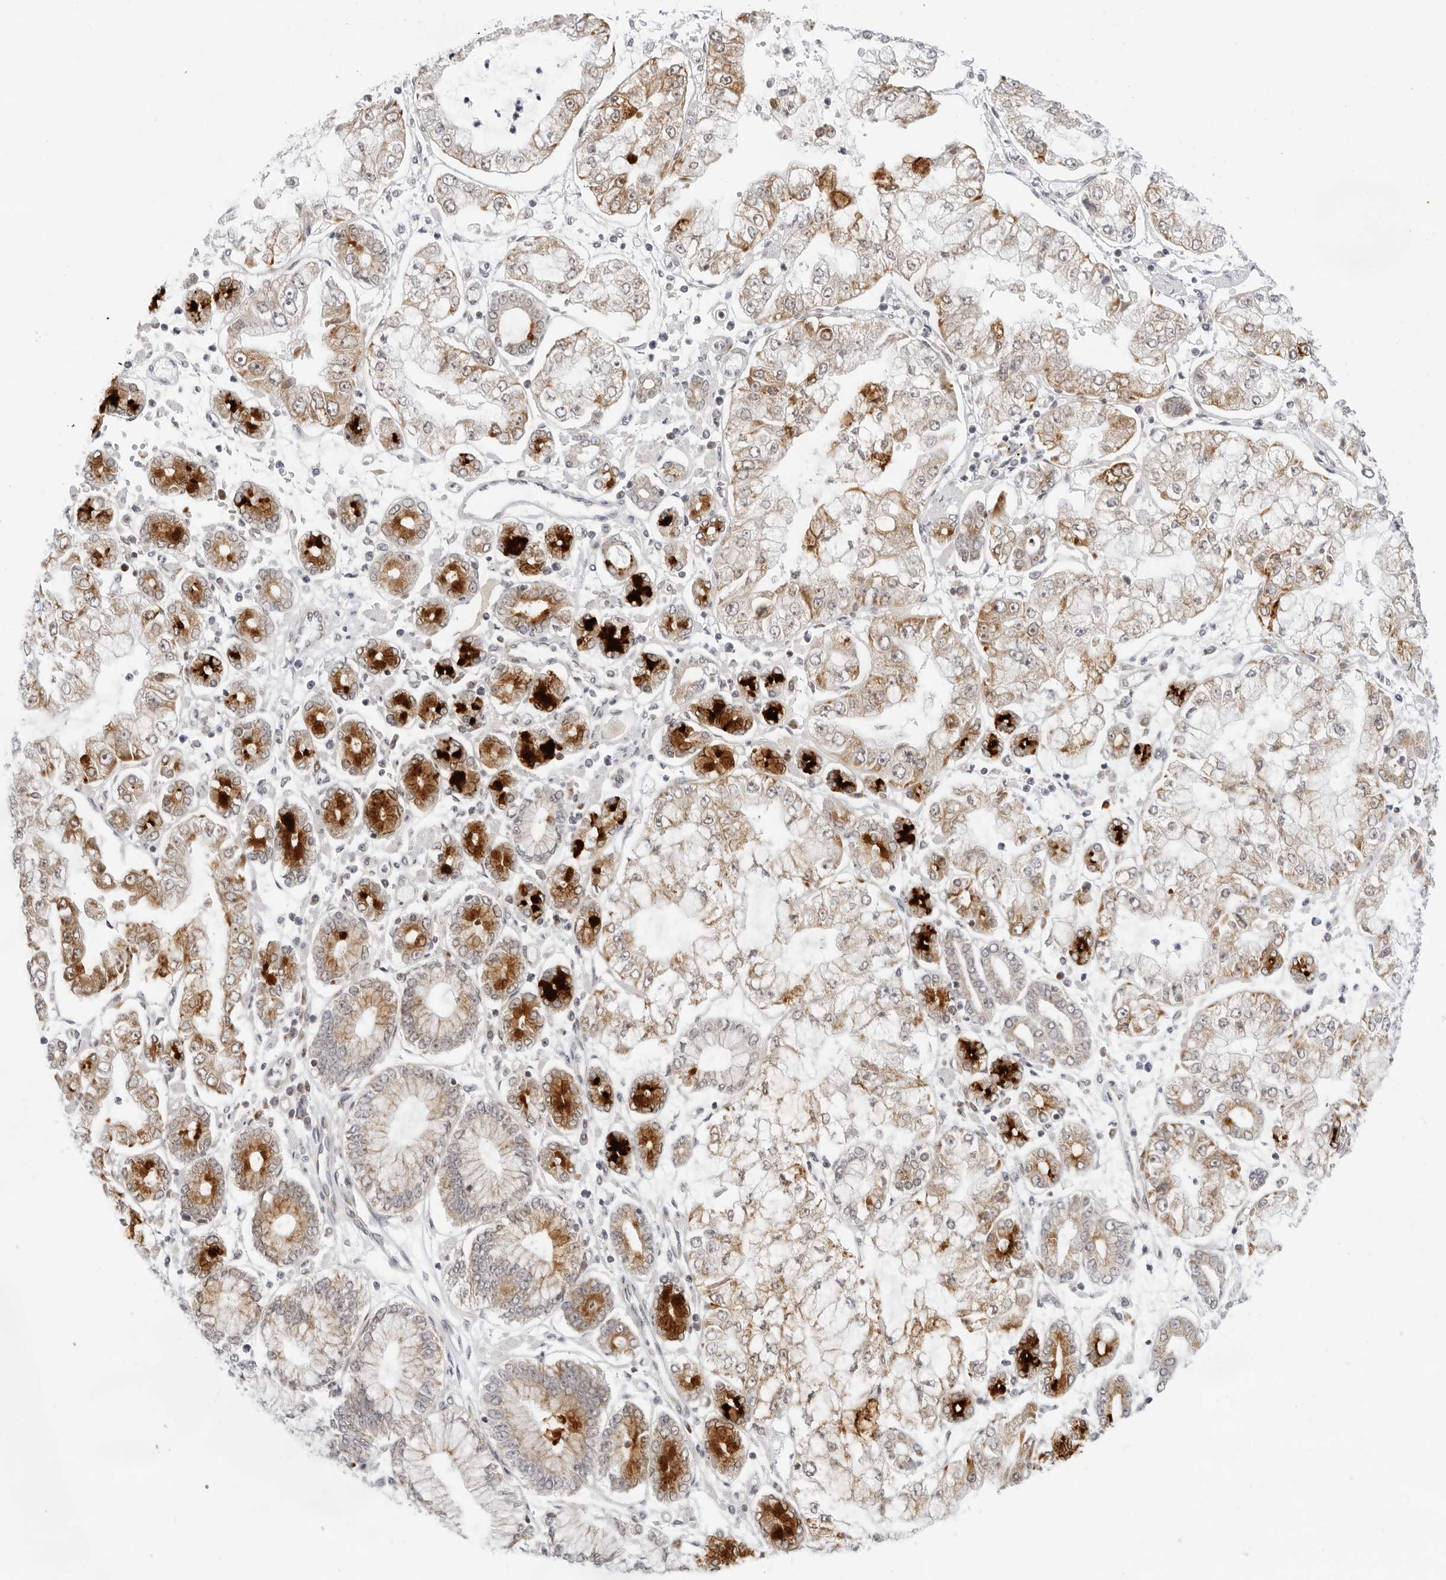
{"staining": {"intensity": "moderate", "quantity": ">75%", "location": "cytoplasmic/membranous"}, "tissue": "stomach cancer", "cell_type": "Tumor cells", "image_type": "cancer", "snomed": [{"axis": "morphology", "description": "Adenocarcinoma, NOS"}, {"axis": "topography", "description": "Stomach"}], "caption": "Immunohistochemical staining of stomach adenocarcinoma demonstrates moderate cytoplasmic/membranous protein expression in approximately >75% of tumor cells.", "gene": "CIART", "patient": {"sex": "male", "age": 76}}